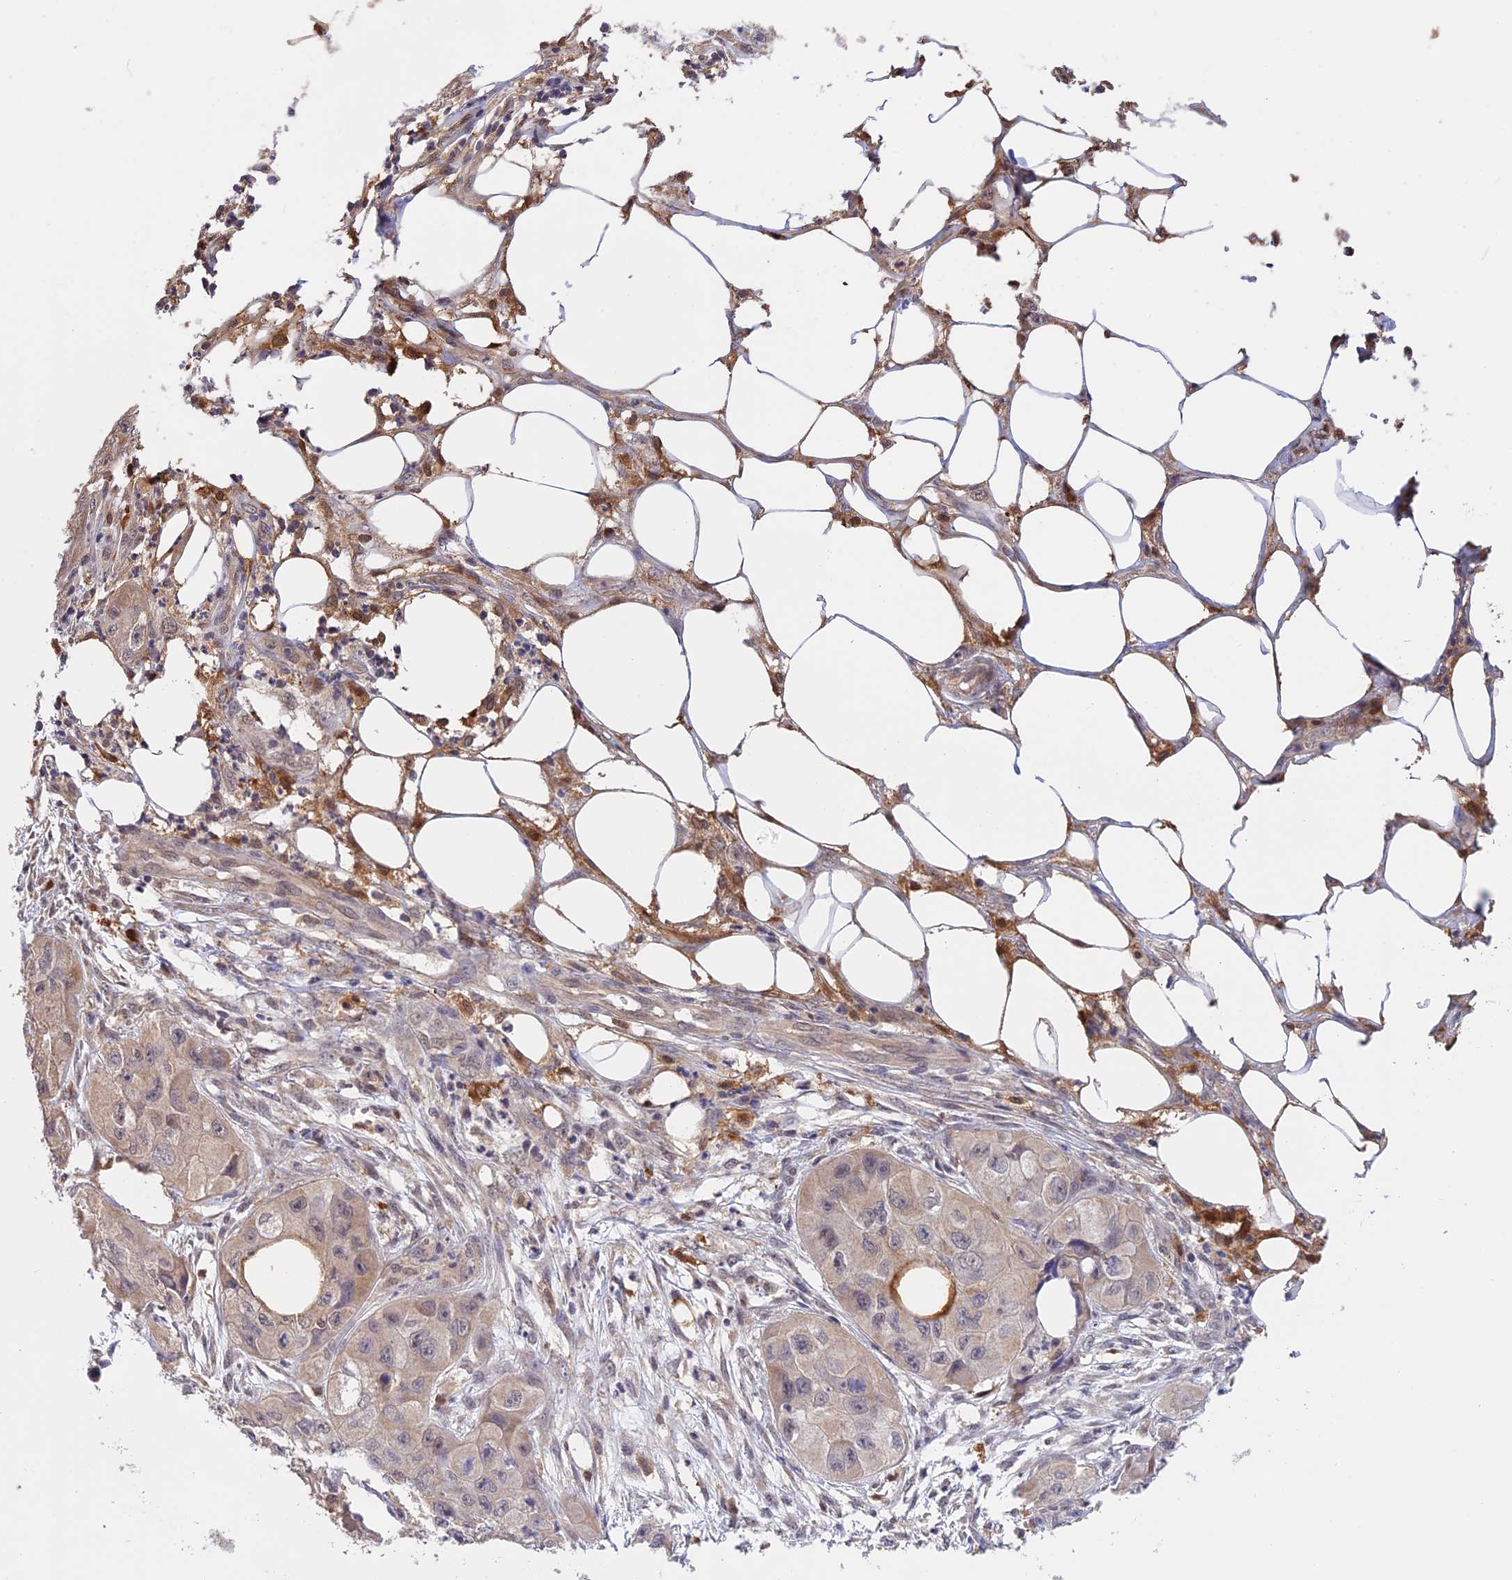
{"staining": {"intensity": "weak", "quantity": "<25%", "location": "cytoplasmic/membranous"}, "tissue": "skin cancer", "cell_type": "Tumor cells", "image_type": "cancer", "snomed": [{"axis": "morphology", "description": "Squamous cell carcinoma, NOS"}, {"axis": "topography", "description": "Skin"}, {"axis": "topography", "description": "Subcutis"}], "caption": "A high-resolution histopathology image shows IHC staining of squamous cell carcinoma (skin), which demonstrates no significant positivity in tumor cells. (DAB immunohistochemistry (IHC), high magnification).", "gene": "MNS1", "patient": {"sex": "male", "age": 73}}